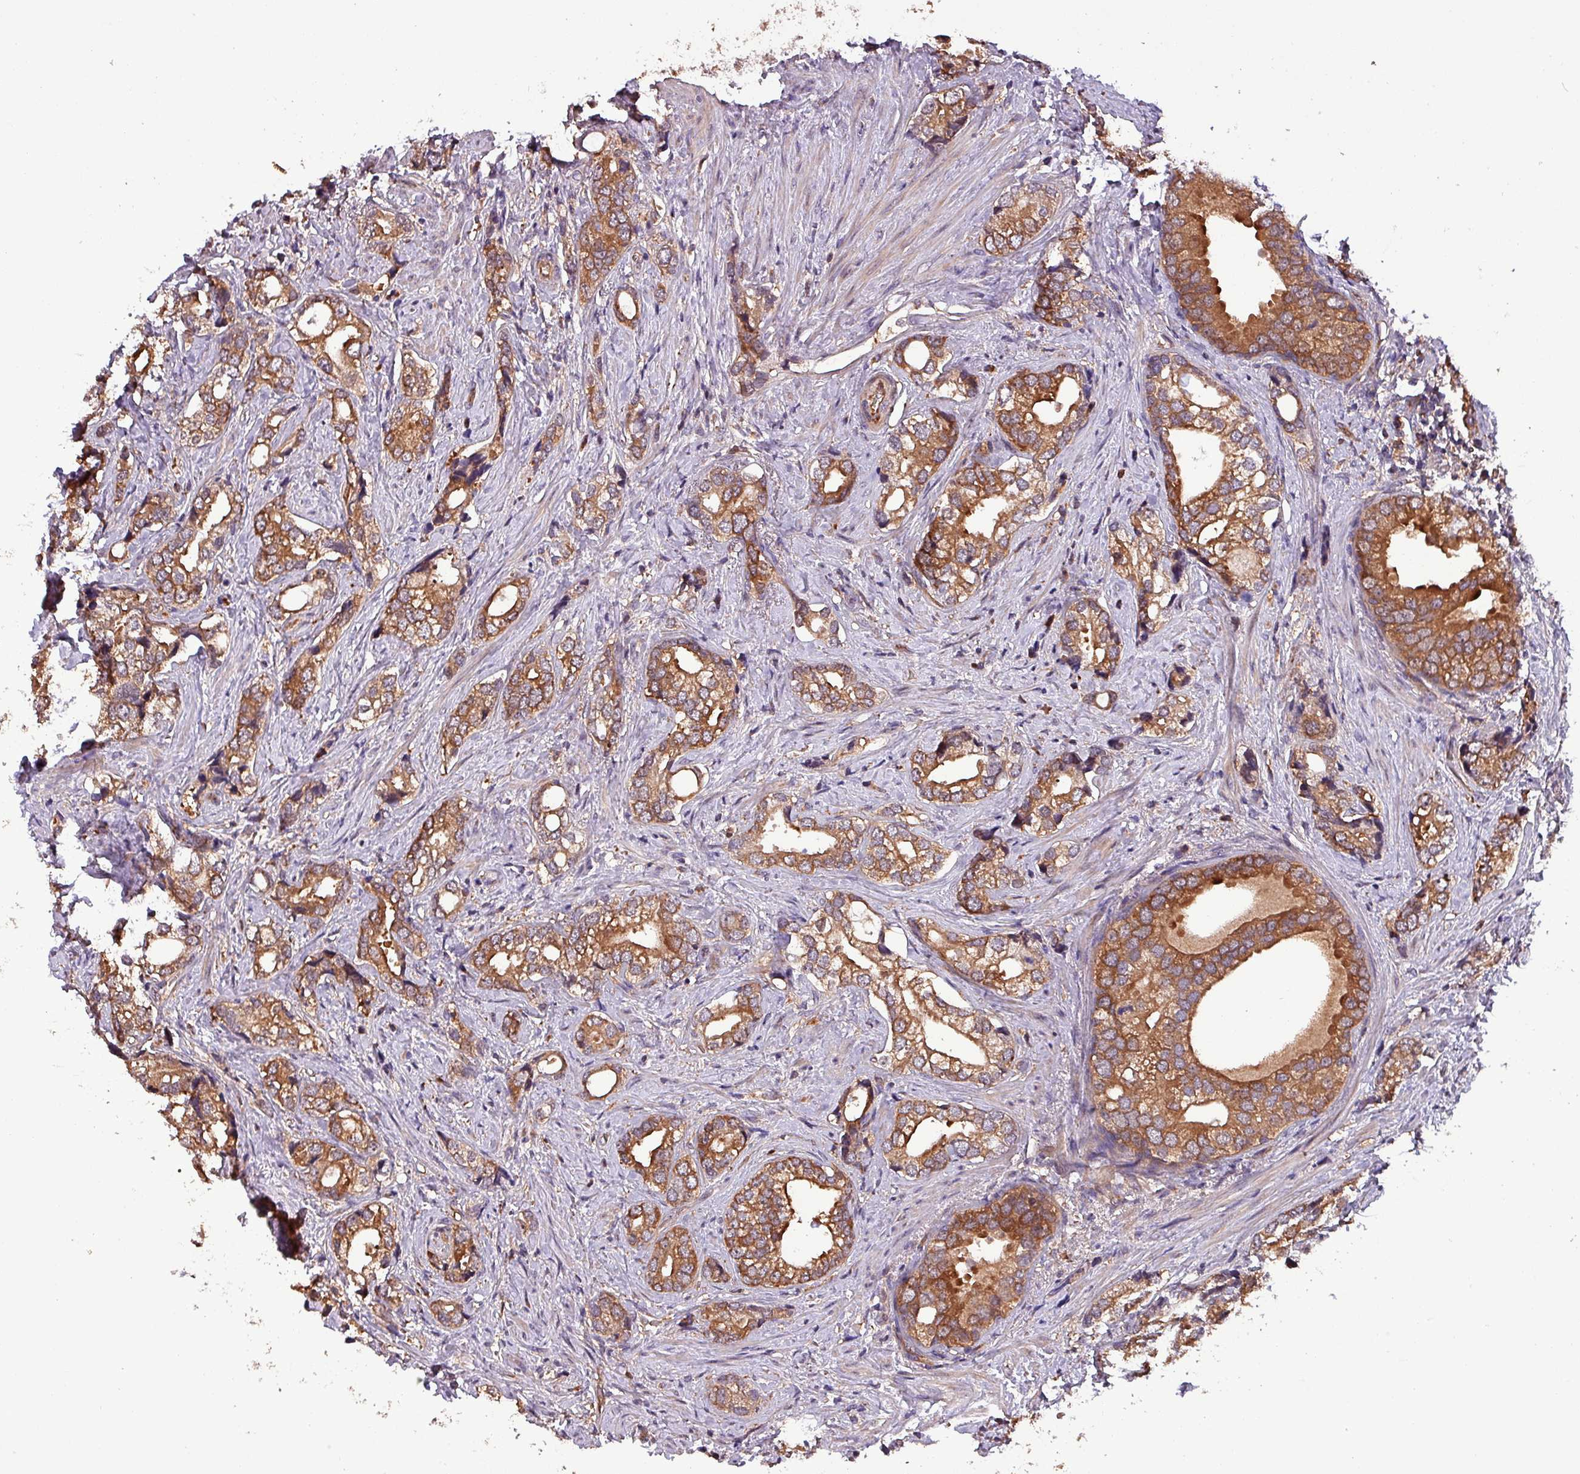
{"staining": {"intensity": "moderate", "quantity": ">75%", "location": "cytoplasmic/membranous"}, "tissue": "prostate cancer", "cell_type": "Tumor cells", "image_type": "cancer", "snomed": [{"axis": "morphology", "description": "Adenocarcinoma, High grade"}, {"axis": "topography", "description": "Prostate"}], "caption": "Prostate cancer was stained to show a protein in brown. There is medium levels of moderate cytoplasmic/membranous positivity in about >75% of tumor cells. (IHC, brightfield microscopy, high magnification).", "gene": "PAFAH1B2", "patient": {"sex": "male", "age": 75}}